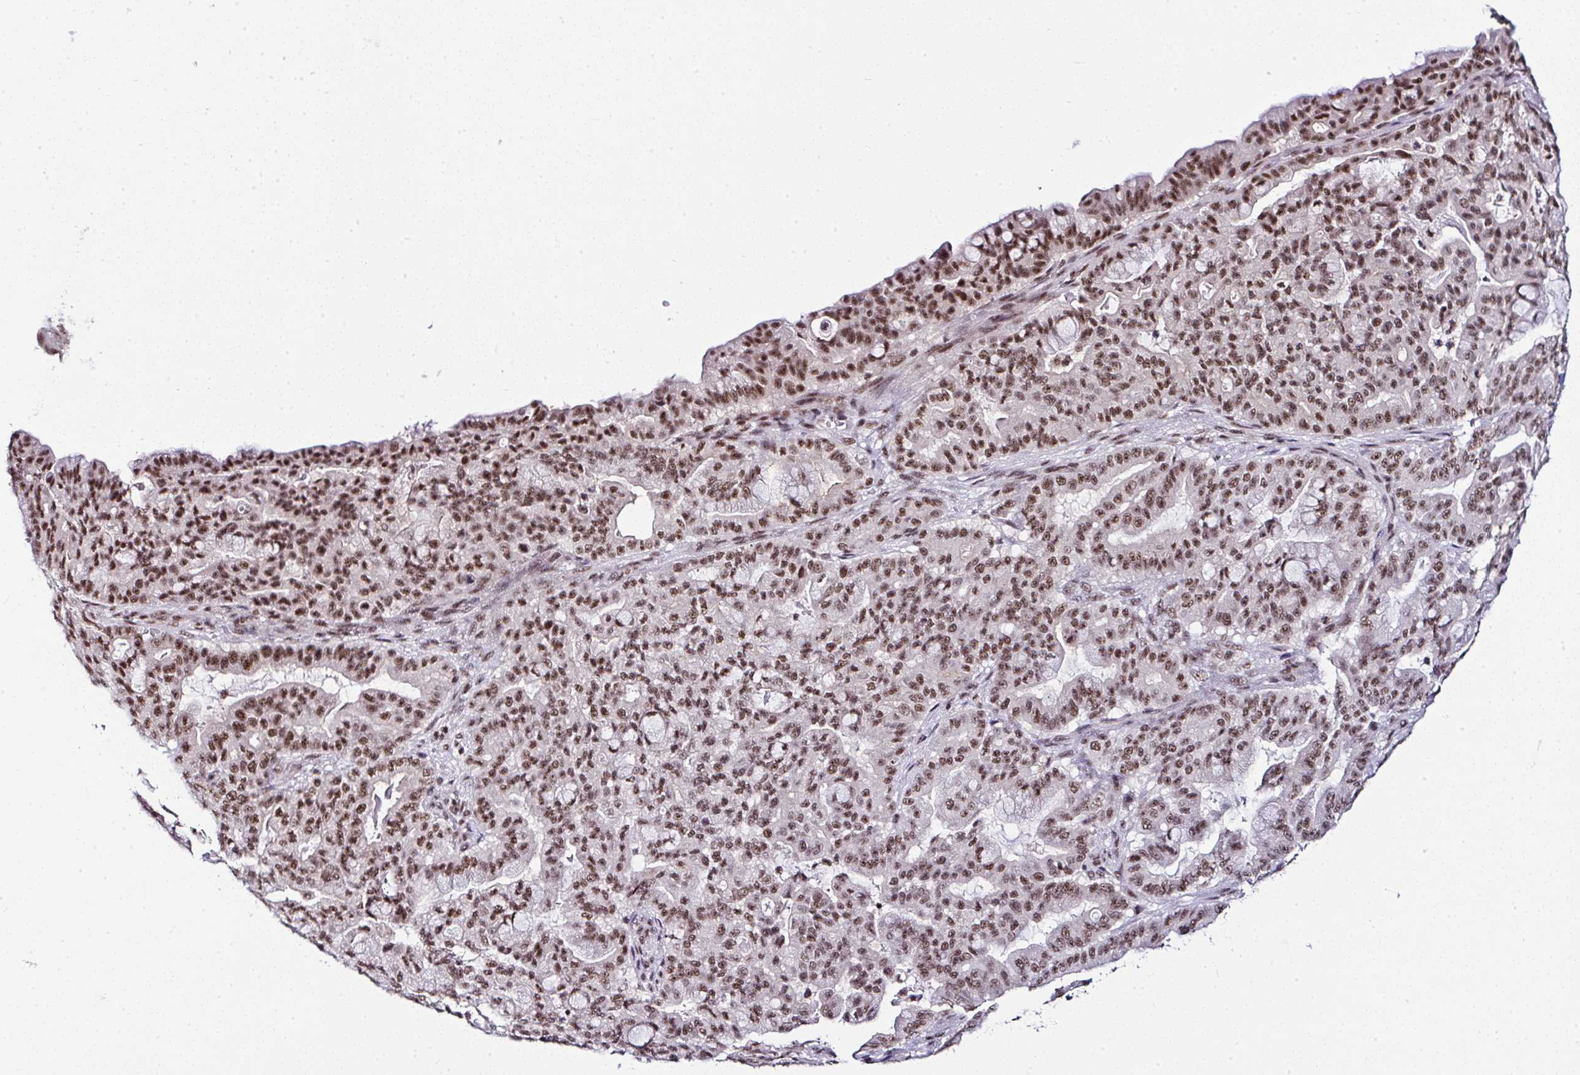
{"staining": {"intensity": "moderate", "quantity": ">75%", "location": "nuclear"}, "tissue": "pancreatic cancer", "cell_type": "Tumor cells", "image_type": "cancer", "snomed": [{"axis": "morphology", "description": "Adenocarcinoma, NOS"}, {"axis": "topography", "description": "Pancreas"}], "caption": "Immunohistochemical staining of pancreatic cancer displays moderate nuclear protein positivity in approximately >75% of tumor cells. (DAB = brown stain, brightfield microscopy at high magnification).", "gene": "PTPN2", "patient": {"sex": "male", "age": 63}}